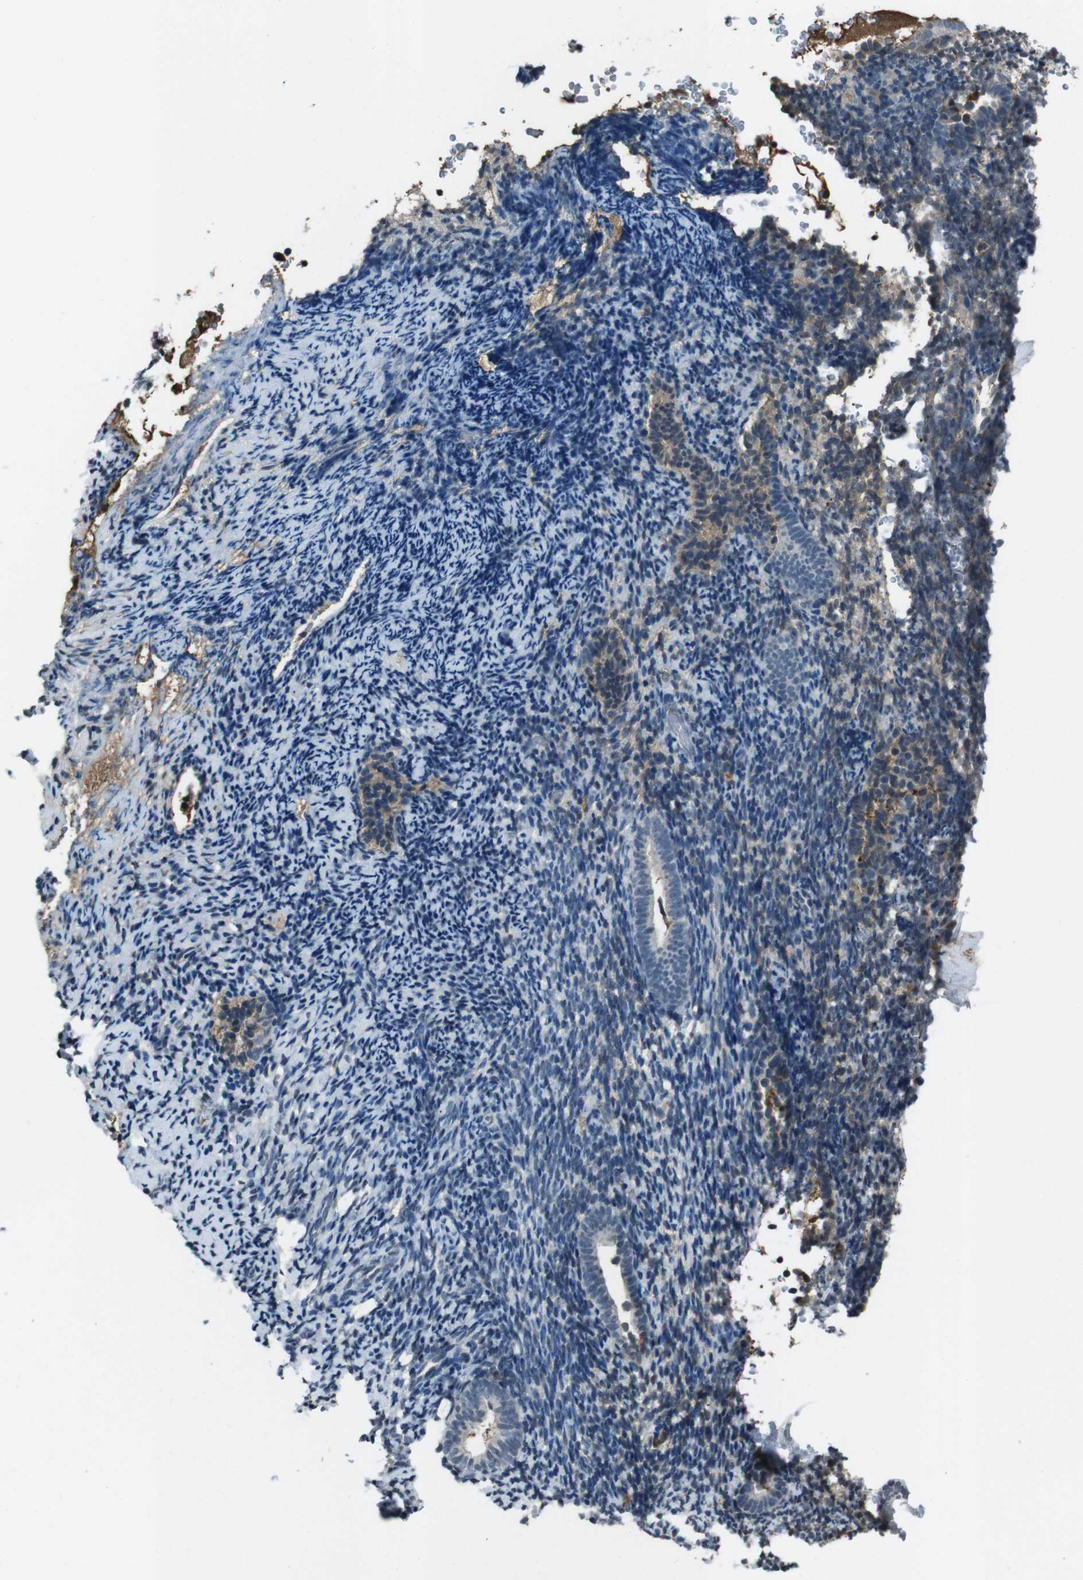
{"staining": {"intensity": "moderate", "quantity": "<25%", "location": "cytoplasmic/membranous"}, "tissue": "endometrium", "cell_type": "Cells in endometrial stroma", "image_type": "normal", "snomed": [{"axis": "morphology", "description": "Normal tissue, NOS"}, {"axis": "topography", "description": "Endometrium"}], "caption": "Protein expression analysis of unremarkable endometrium reveals moderate cytoplasmic/membranous positivity in approximately <25% of cells in endometrial stroma. The staining was performed using DAB to visualize the protein expression in brown, while the nuclei were stained in blue with hematoxylin (Magnification: 20x).", "gene": "UGT1A6", "patient": {"sex": "female", "age": 51}}